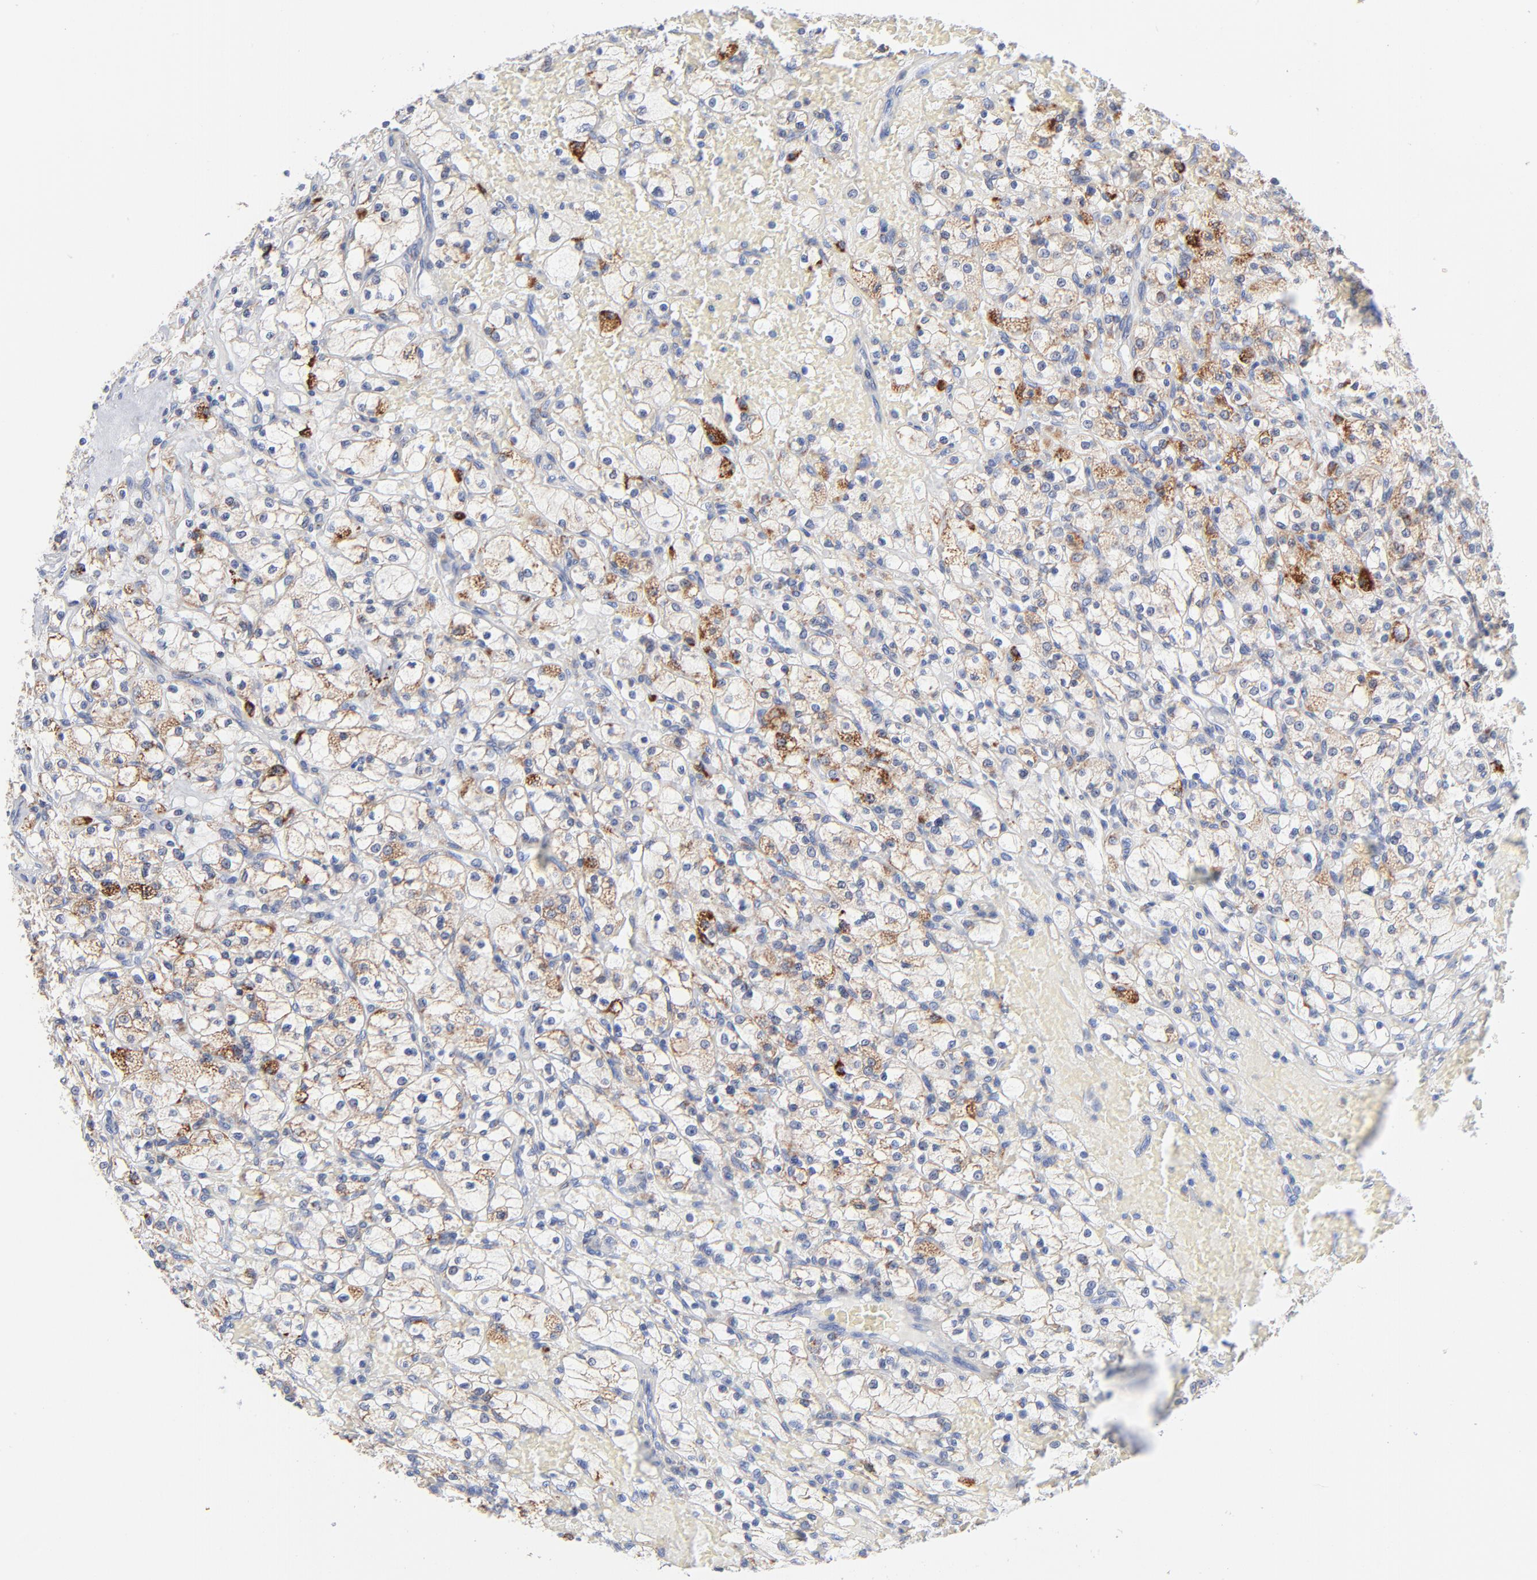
{"staining": {"intensity": "moderate", "quantity": "<25%", "location": "cytoplasmic/membranous"}, "tissue": "renal cancer", "cell_type": "Tumor cells", "image_type": "cancer", "snomed": [{"axis": "morphology", "description": "Adenocarcinoma, NOS"}, {"axis": "topography", "description": "Kidney"}], "caption": "Approximately <25% of tumor cells in adenocarcinoma (renal) reveal moderate cytoplasmic/membranous protein staining as visualized by brown immunohistochemical staining.", "gene": "CHCHD10", "patient": {"sex": "female", "age": 83}}